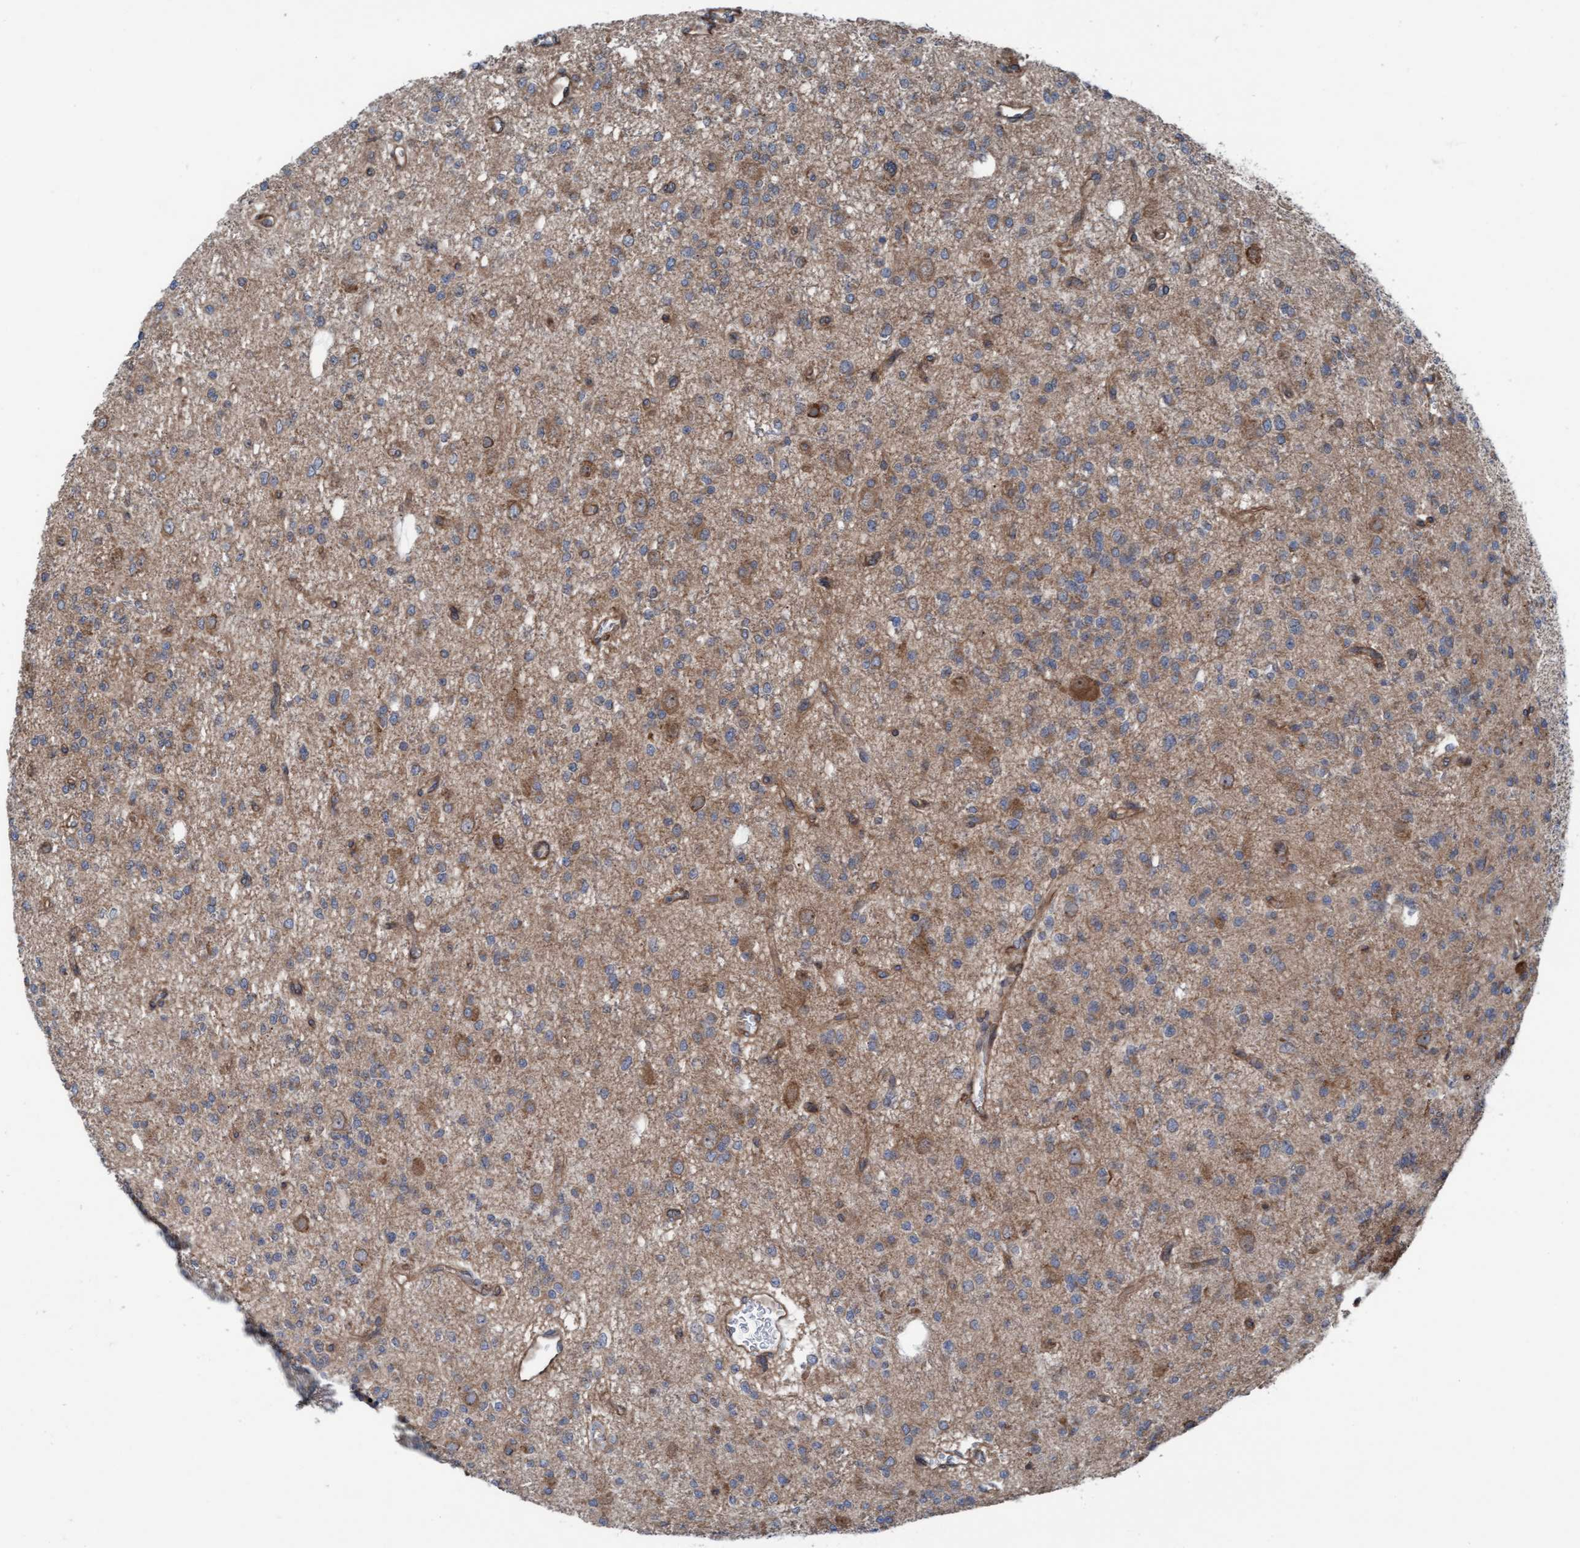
{"staining": {"intensity": "weak", "quantity": "25%-75%", "location": "cytoplasmic/membranous"}, "tissue": "glioma", "cell_type": "Tumor cells", "image_type": "cancer", "snomed": [{"axis": "morphology", "description": "Glioma, malignant, Low grade"}, {"axis": "topography", "description": "Brain"}], "caption": "Immunohistochemistry (IHC) (DAB (3,3'-diaminobenzidine)) staining of human glioma exhibits weak cytoplasmic/membranous protein staining in about 25%-75% of tumor cells. The protein is stained brown, and the nuclei are stained in blue (DAB (3,3'-diaminobenzidine) IHC with brightfield microscopy, high magnification).", "gene": "RAP1GAP2", "patient": {"sex": "male", "age": 38}}